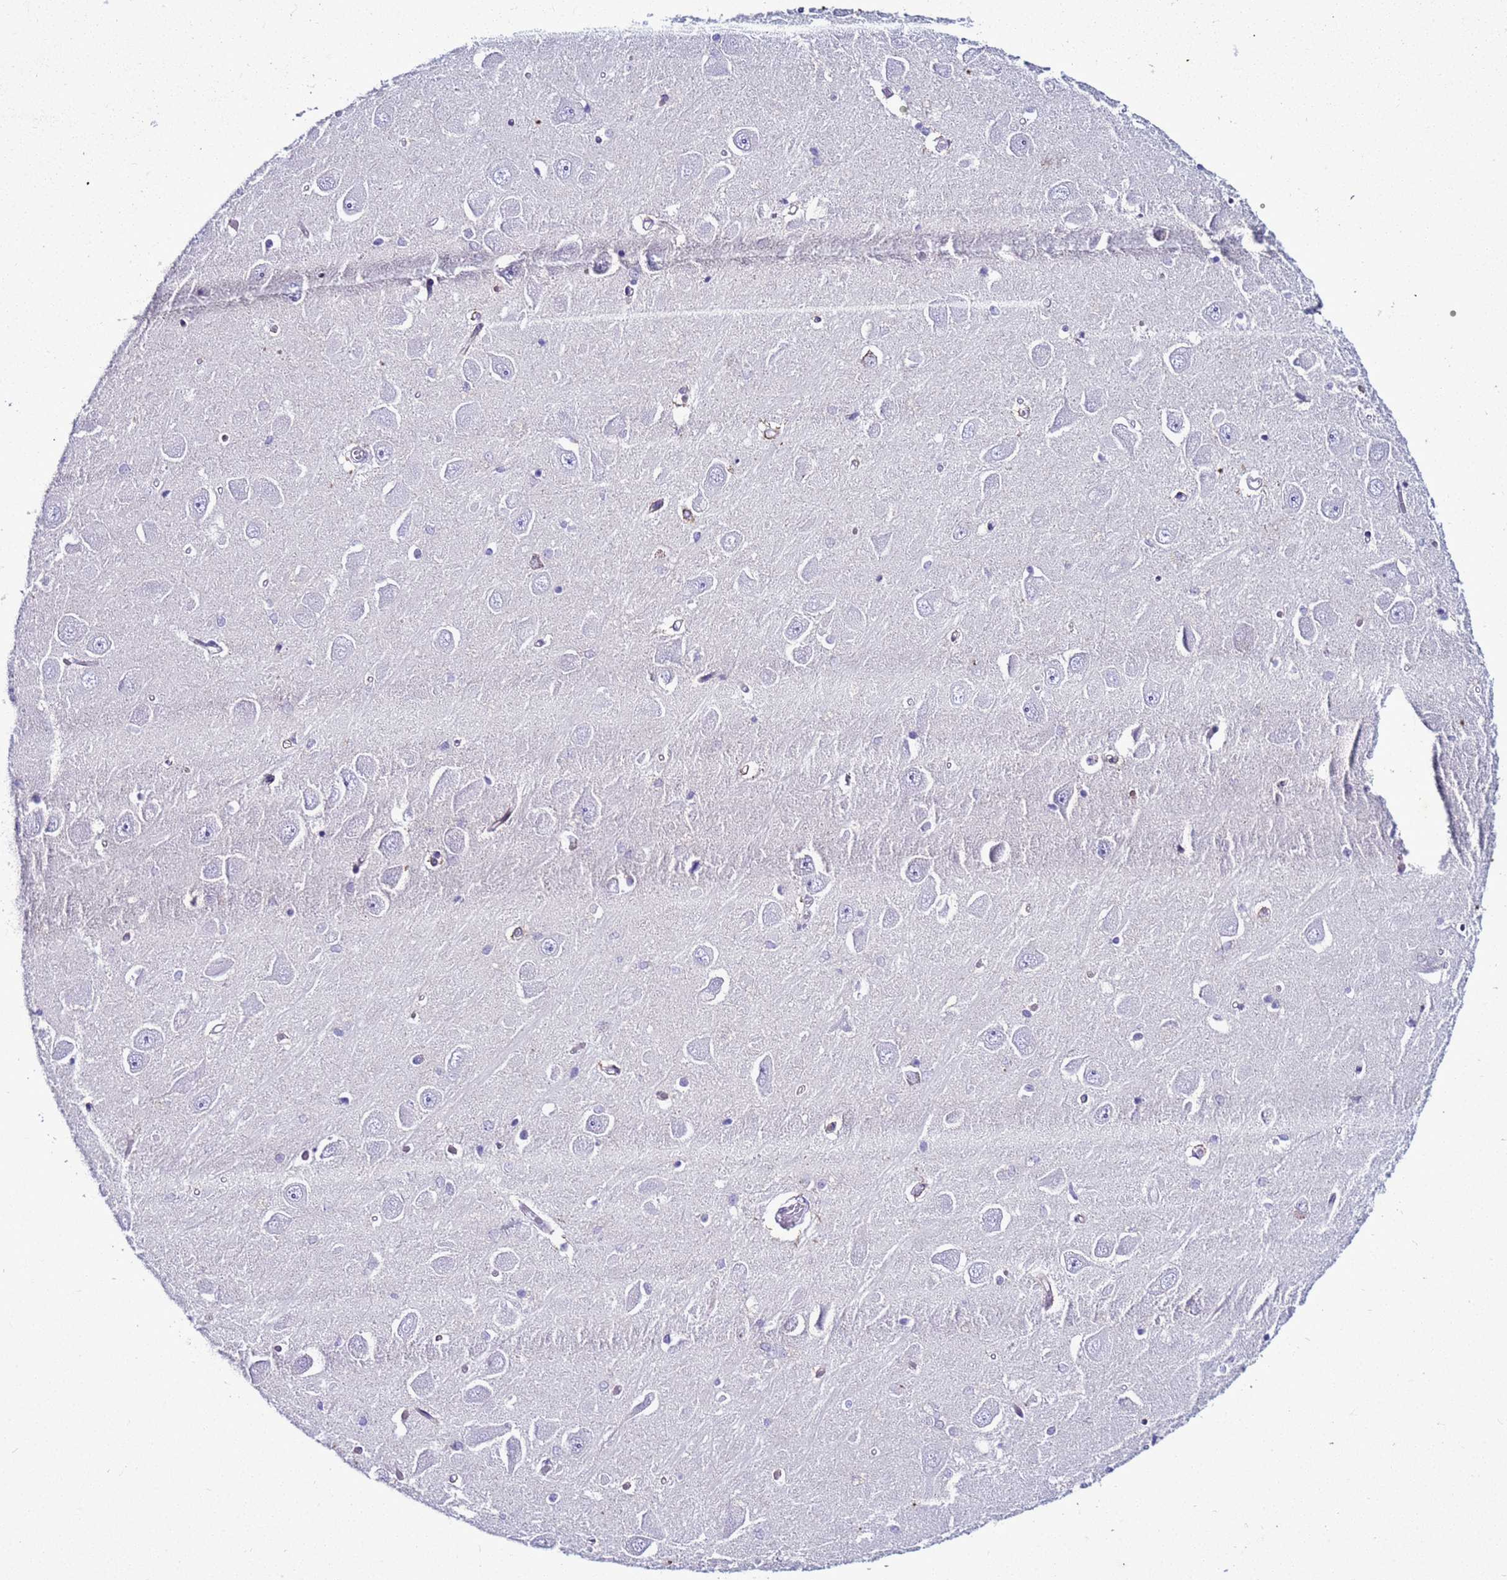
{"staining": {"intensity": "negative", "quantity": "none", "location": "none"}, "tissue": "hippocampus", "cell_type": "Glial cells", "image_type": "normal", "snomed": [{"axis": "morphology", "description": "Normal tissue, NOS"}, {"axis": "topography", "description": "Hippocampus"}], "caption": "Human hippocampus stained for a protein using IHC reveals no positivity in glial cells.", "gene": "LRRC10B", "patient": {"sex": "male", "age": 45}}